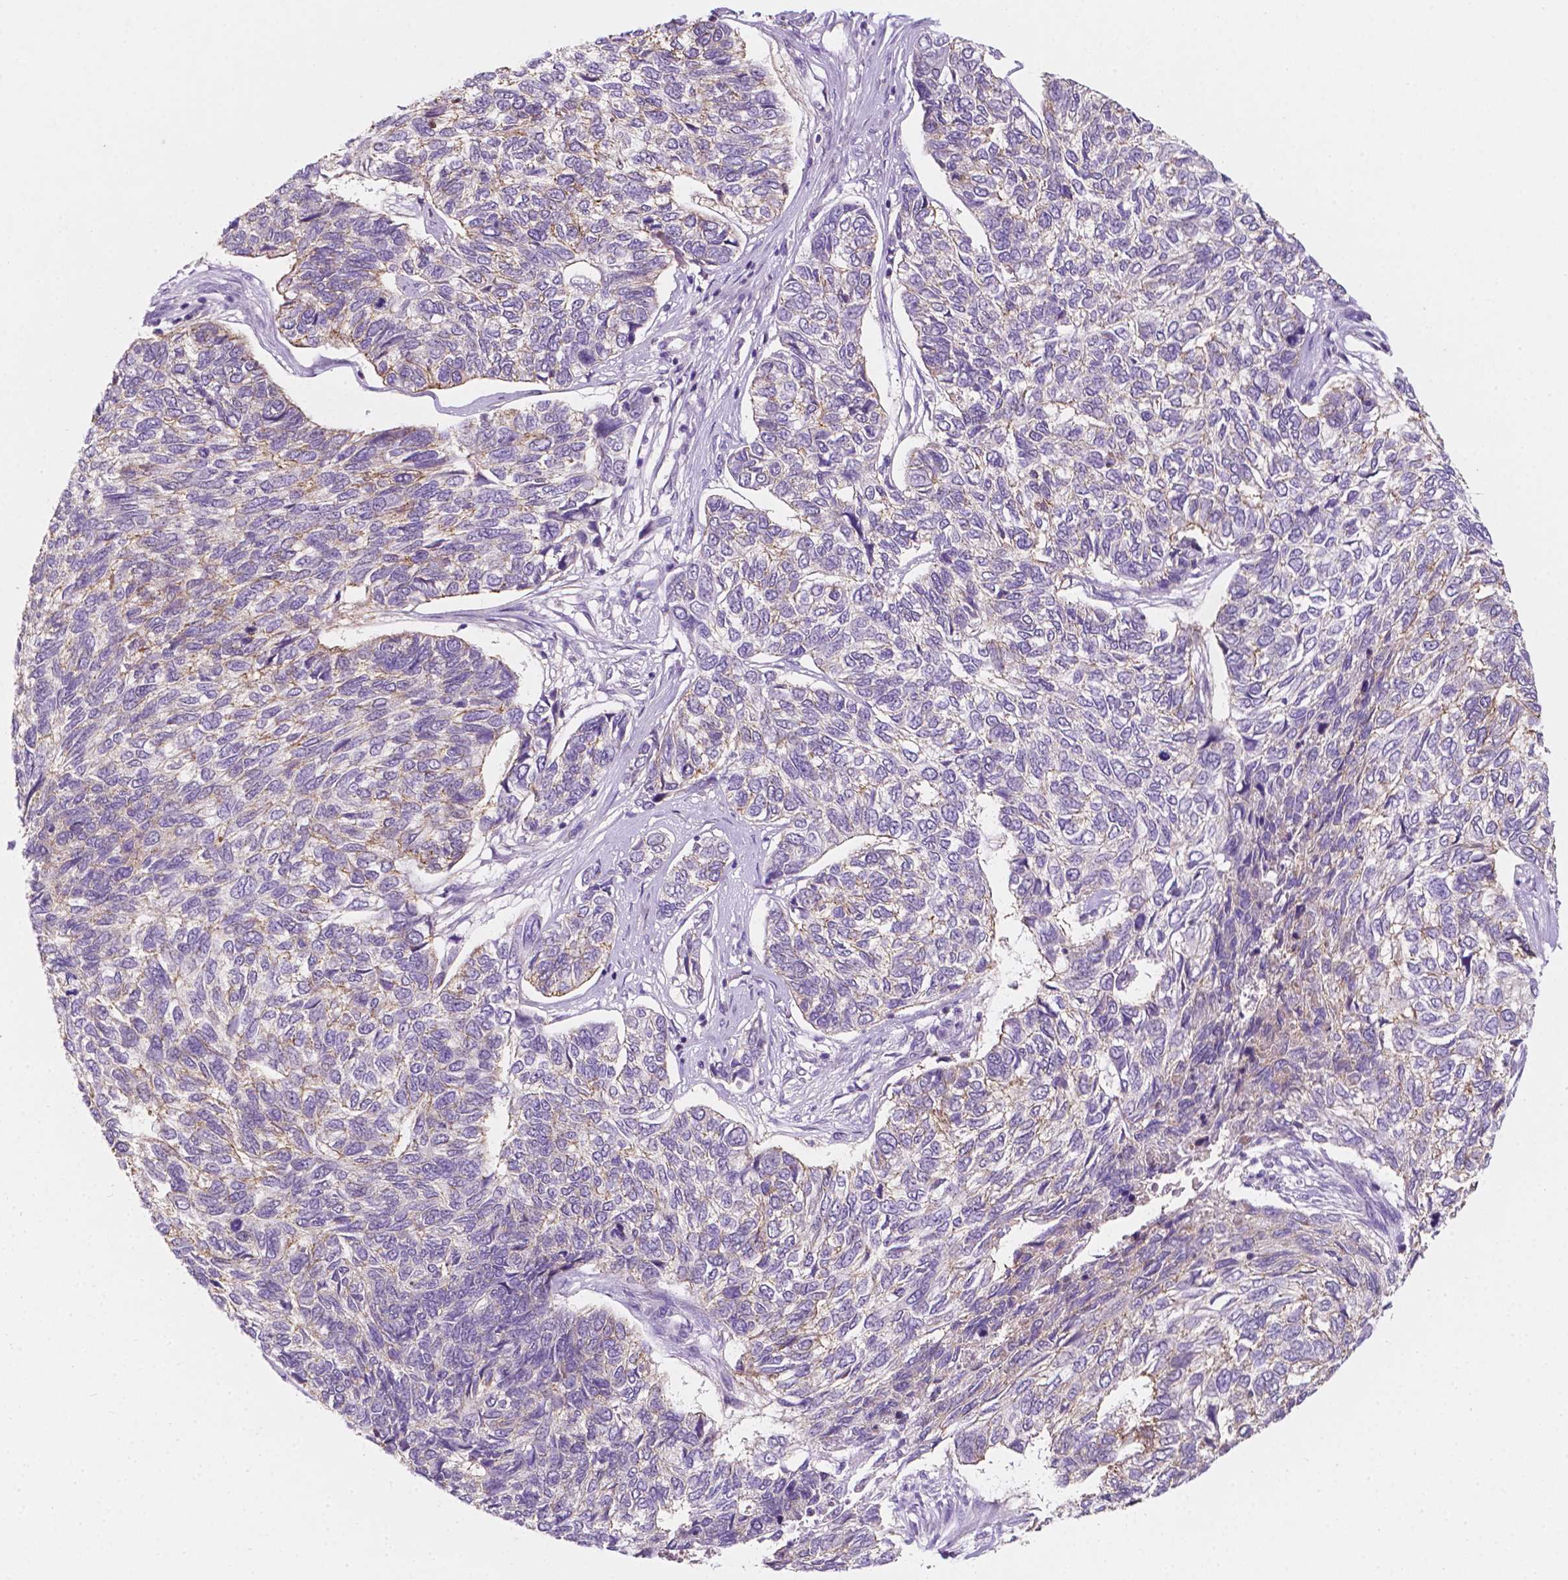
{"staining": {"intensity": "negative", "quantity": "none", "location": "none"}, "tissue": "skin cancer", "cell_type": "Tumor cells", "image_type": "cancer", "snomed": [{"axis": "morphology", "description": "Basal cell carcinoma"}, {"axis": "topography", "description": "Skin"}], "caption": "High power microscopy micrograph of an immunohistochemistry (IHC) photomicrograph of basal cell carcinoma (skin), revealing no significant positivity in tumor cells. Brightfield microscopy of immunohistochemistry stained with DAB (3,3'-diaminobenzidine) (brown) and hematoxylin (blue), captured at high magnification.", "gene": "EGFR", "patient": {"sex": "female", "age": 65}}